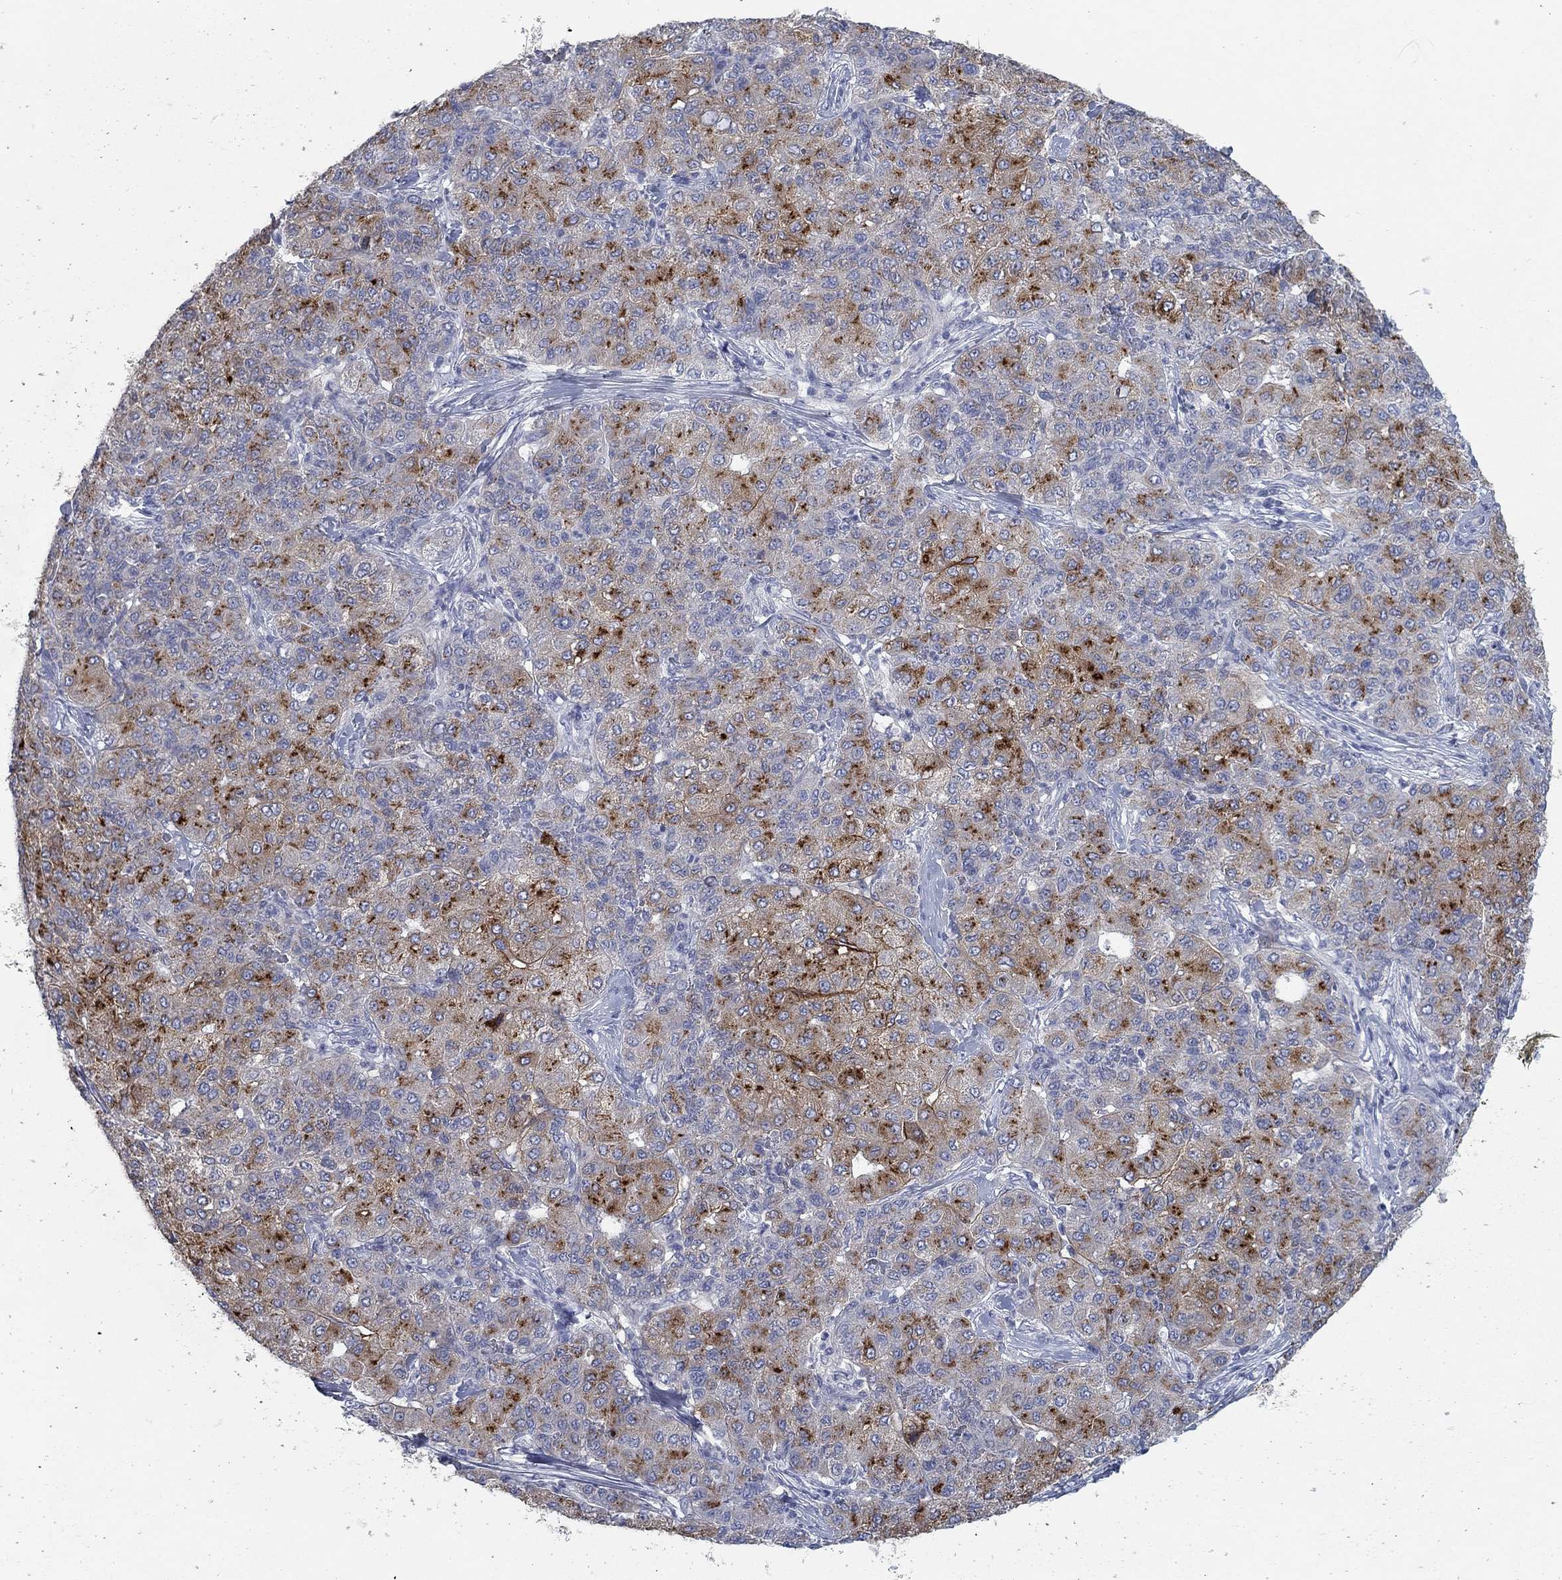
{"staining": {"intensity": "moderate", "quantity": "25%-75%", "location": "cytoplasmic/membranous"}, "tissue": "liver cancer", "cell_type": "Tumor cells", "image_type": "cancer", "snomed": [{"axis": "morphology", "description": "Carcinoma, Hepatocellular, NOS"}, {"axis": "topography", "description": "Liver"}], "caption": "Protein expression by immunohistochemistry exhibits moderate cytoplasmic/membranous positivity in about 25%-75% of tumor cells in liver cancer (hepatocellular carcinoma). Immunohistochemistry stains the protein of interest in brown and the nuclei are stained blue.", "gene": "APOC3", "patient": {"sex": "male", "age": 65}}